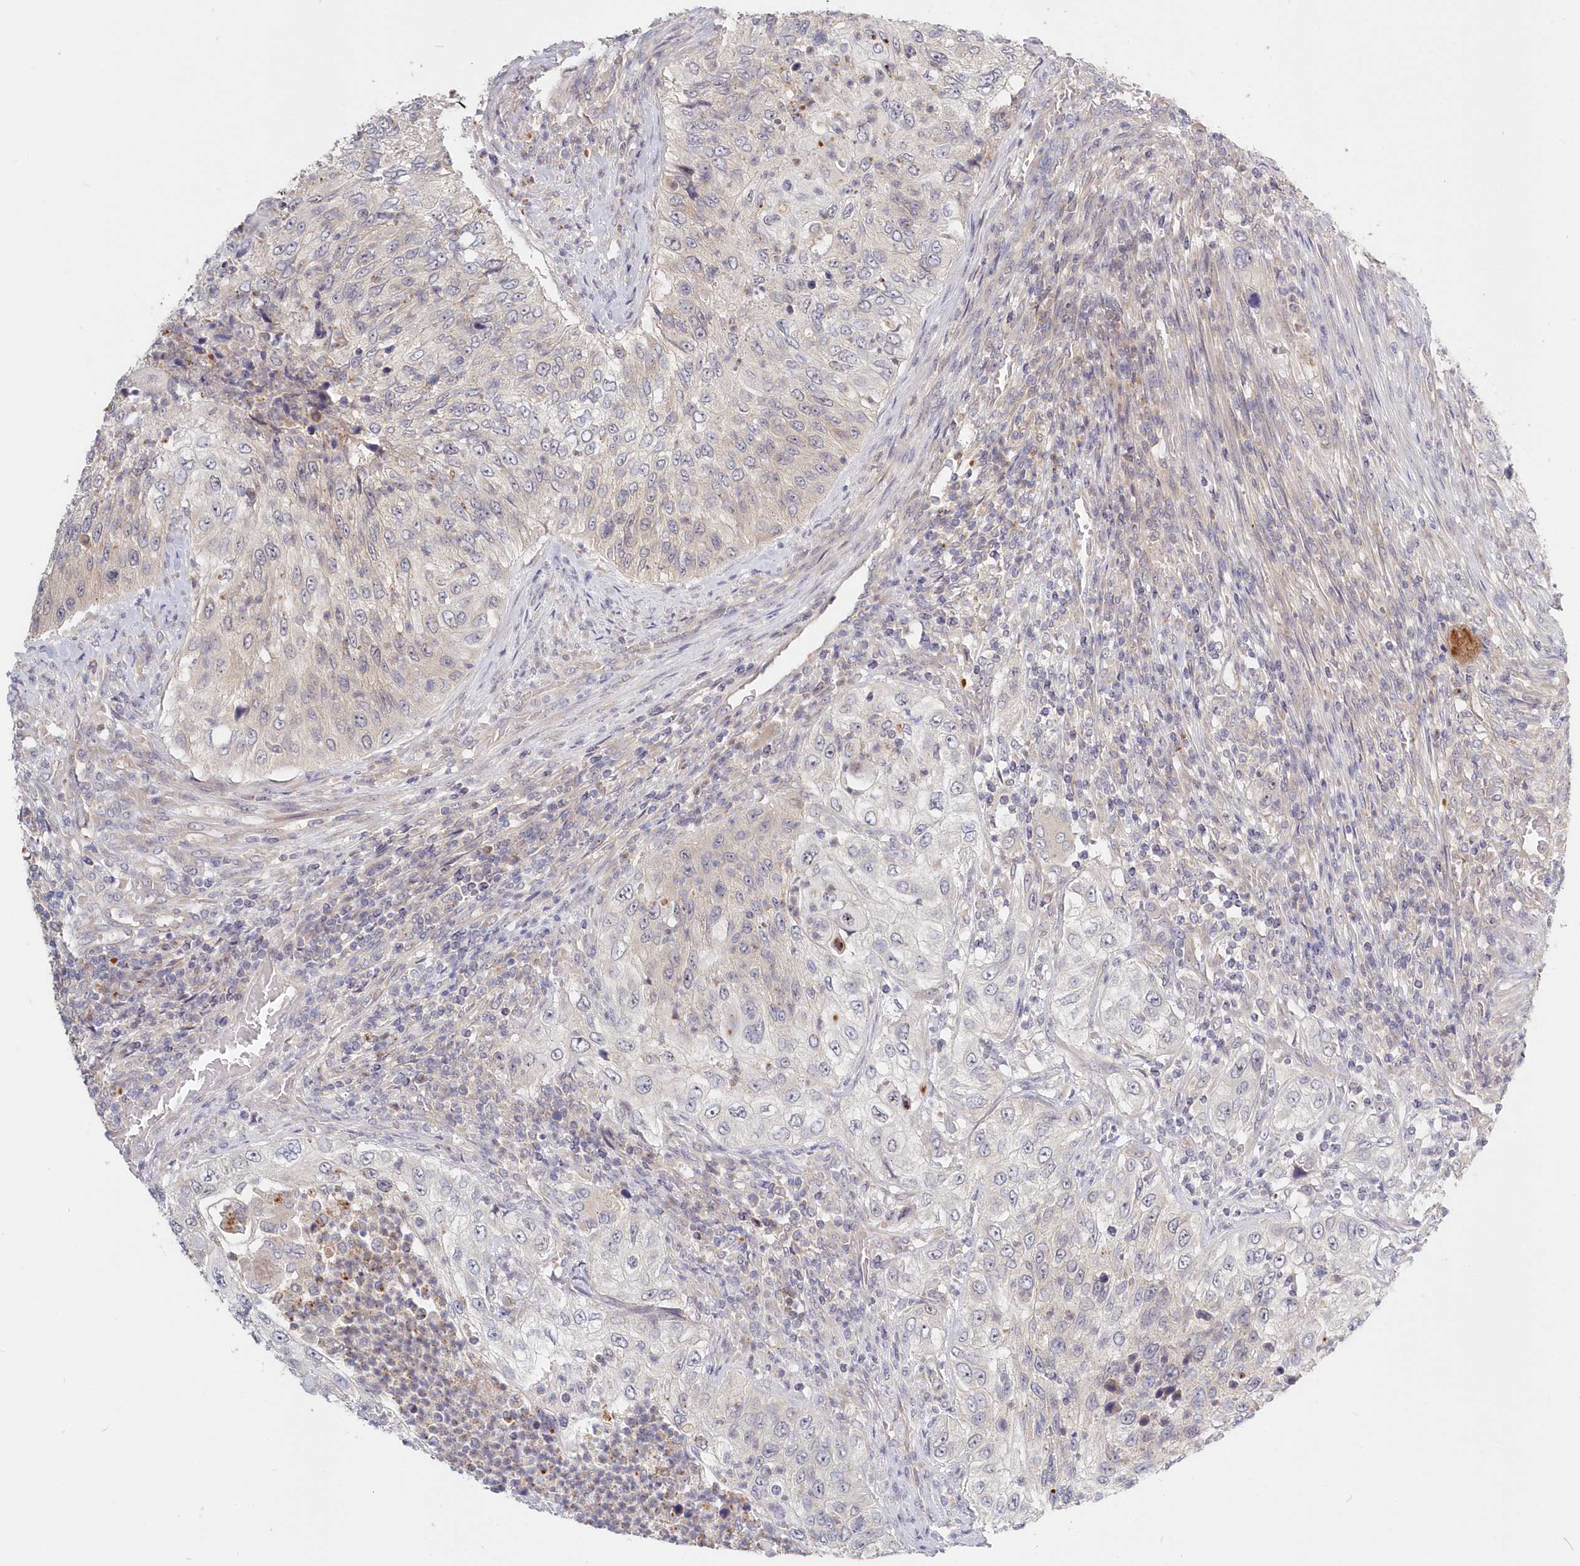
{"staining": {"intensity": "negative", "quantity": "none", "location": "none"}, "tissue": "urothelial cancer", "cell_type": "Tumor cells", "image_type": "cancer", "snomed": [{"axis": "morphology", "description": "Urothelial carcinoma, High grade"}, {"axis": "topography", "description": "Urinary bladder"}], "caption": "The photomicrograph displays no staining of tumor cells in urothelial carcinoma (high-grade).", "gene": "KATNA1", "patient": {"sex": "female", "age": 60}}